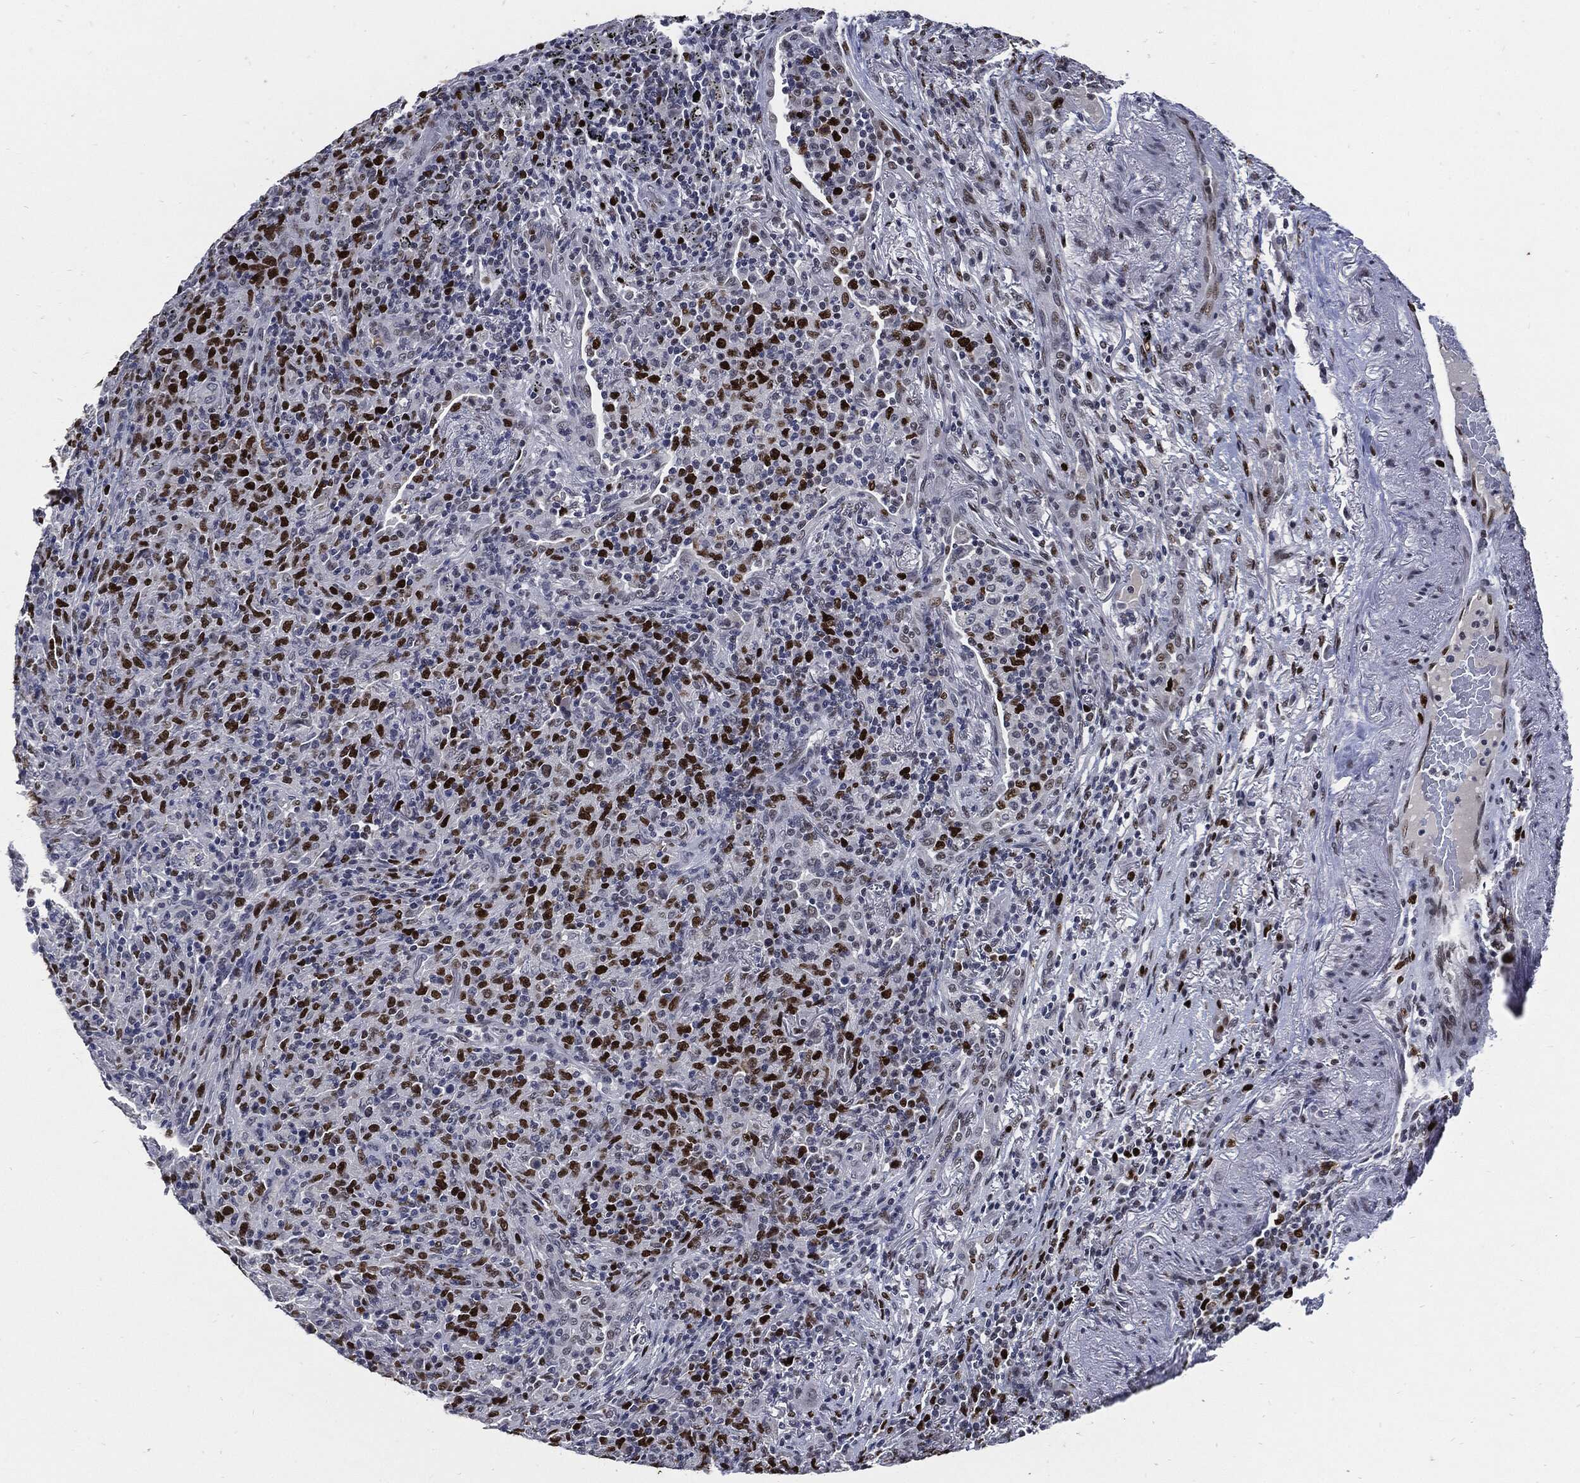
{"staining": {"intensity": "strong", "quantity": "25%-75%", "location": "nuclear"}, "tissue": "lymphoma", "cell_type": "Tumor cells", "image_type": "cancer", "snomed": [{"axis": "morphology", "description": "Malignant lymphoma, non-Hodgkin's type, High grade"}, {"axis": "topography", "description": "Lung"}], "caption": "Strong nuclear protein staining is appreciated in approximately 25%-75% of tumor cells in lymphoma.", "gene": "NBN", "patient": {"sex": "male", "age": 79}}